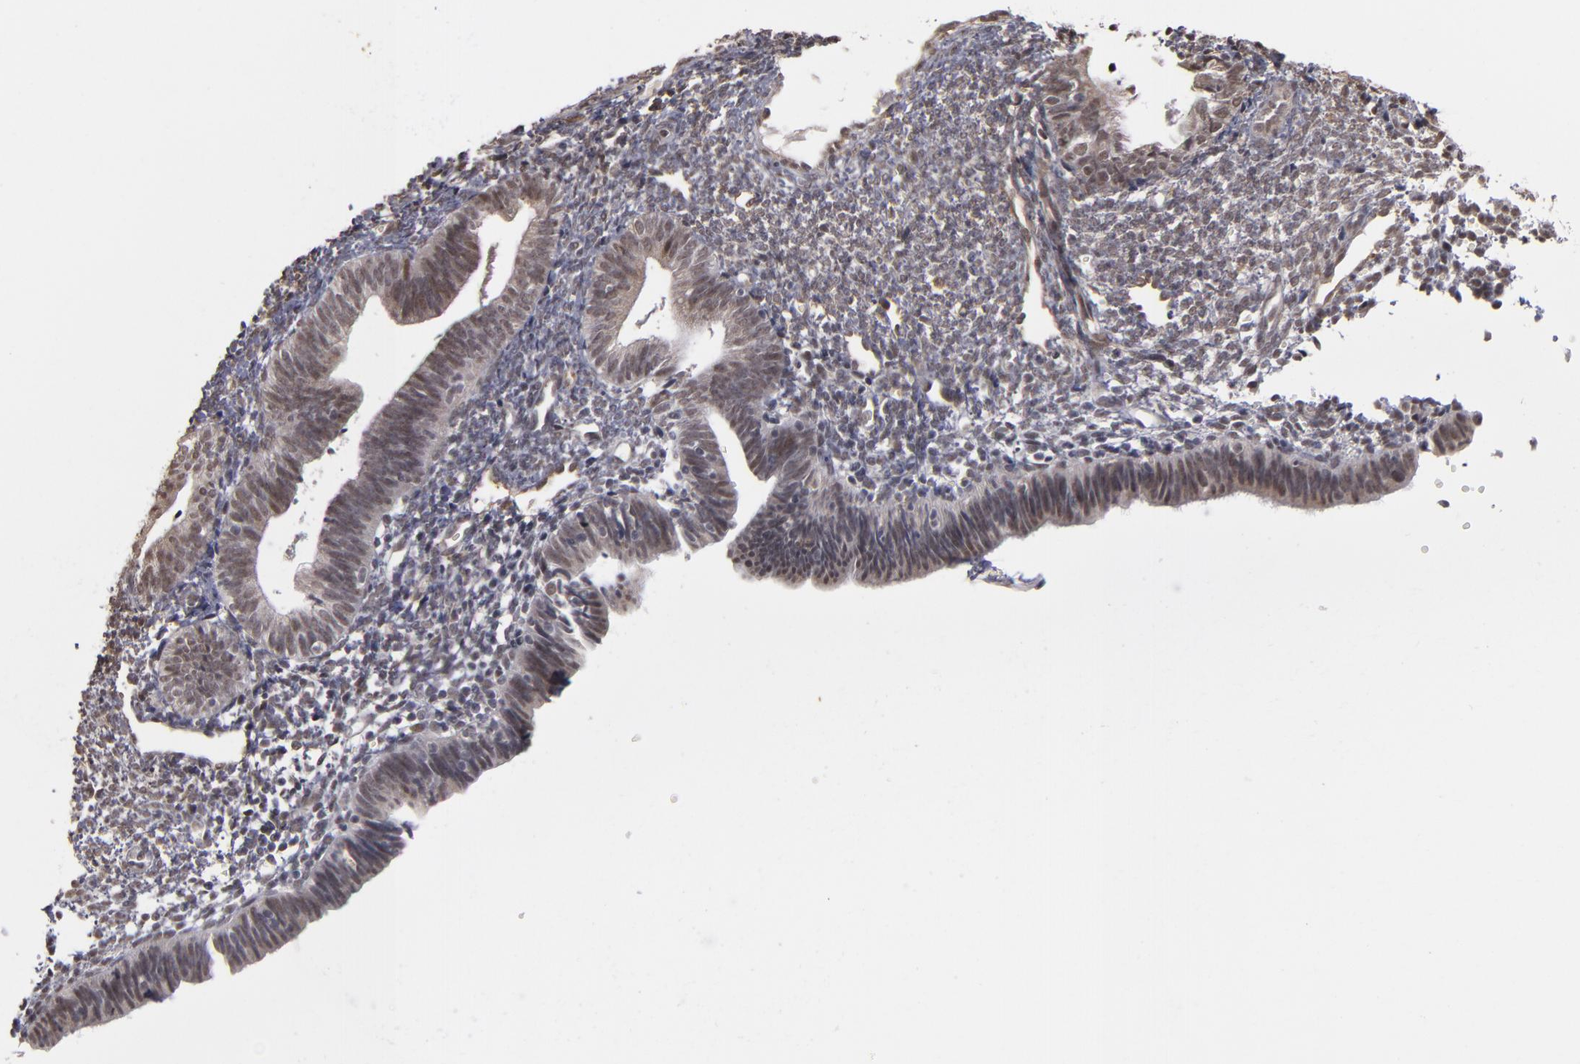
{"staining": {"intensity": "weak", "quantity": ">75%", "location": "nuclear"}, "tissue": "endometrium", "cell_type": "Cells in endometrial stroma", "image_type": "normal", "snomed": [{"axis": "morphology", "description": "Normal tissue, NOS"}, {"axis": "topography", "description": "Endometrium"}], "caption": "Immunohistochemical staining of unremarkable human endometrium reveals weak nuclear protein expression in approximately >75% of cells in endometrial stroma.", "gene": "ZNF75A", "patient": {"sex": "female", "age": 61}}